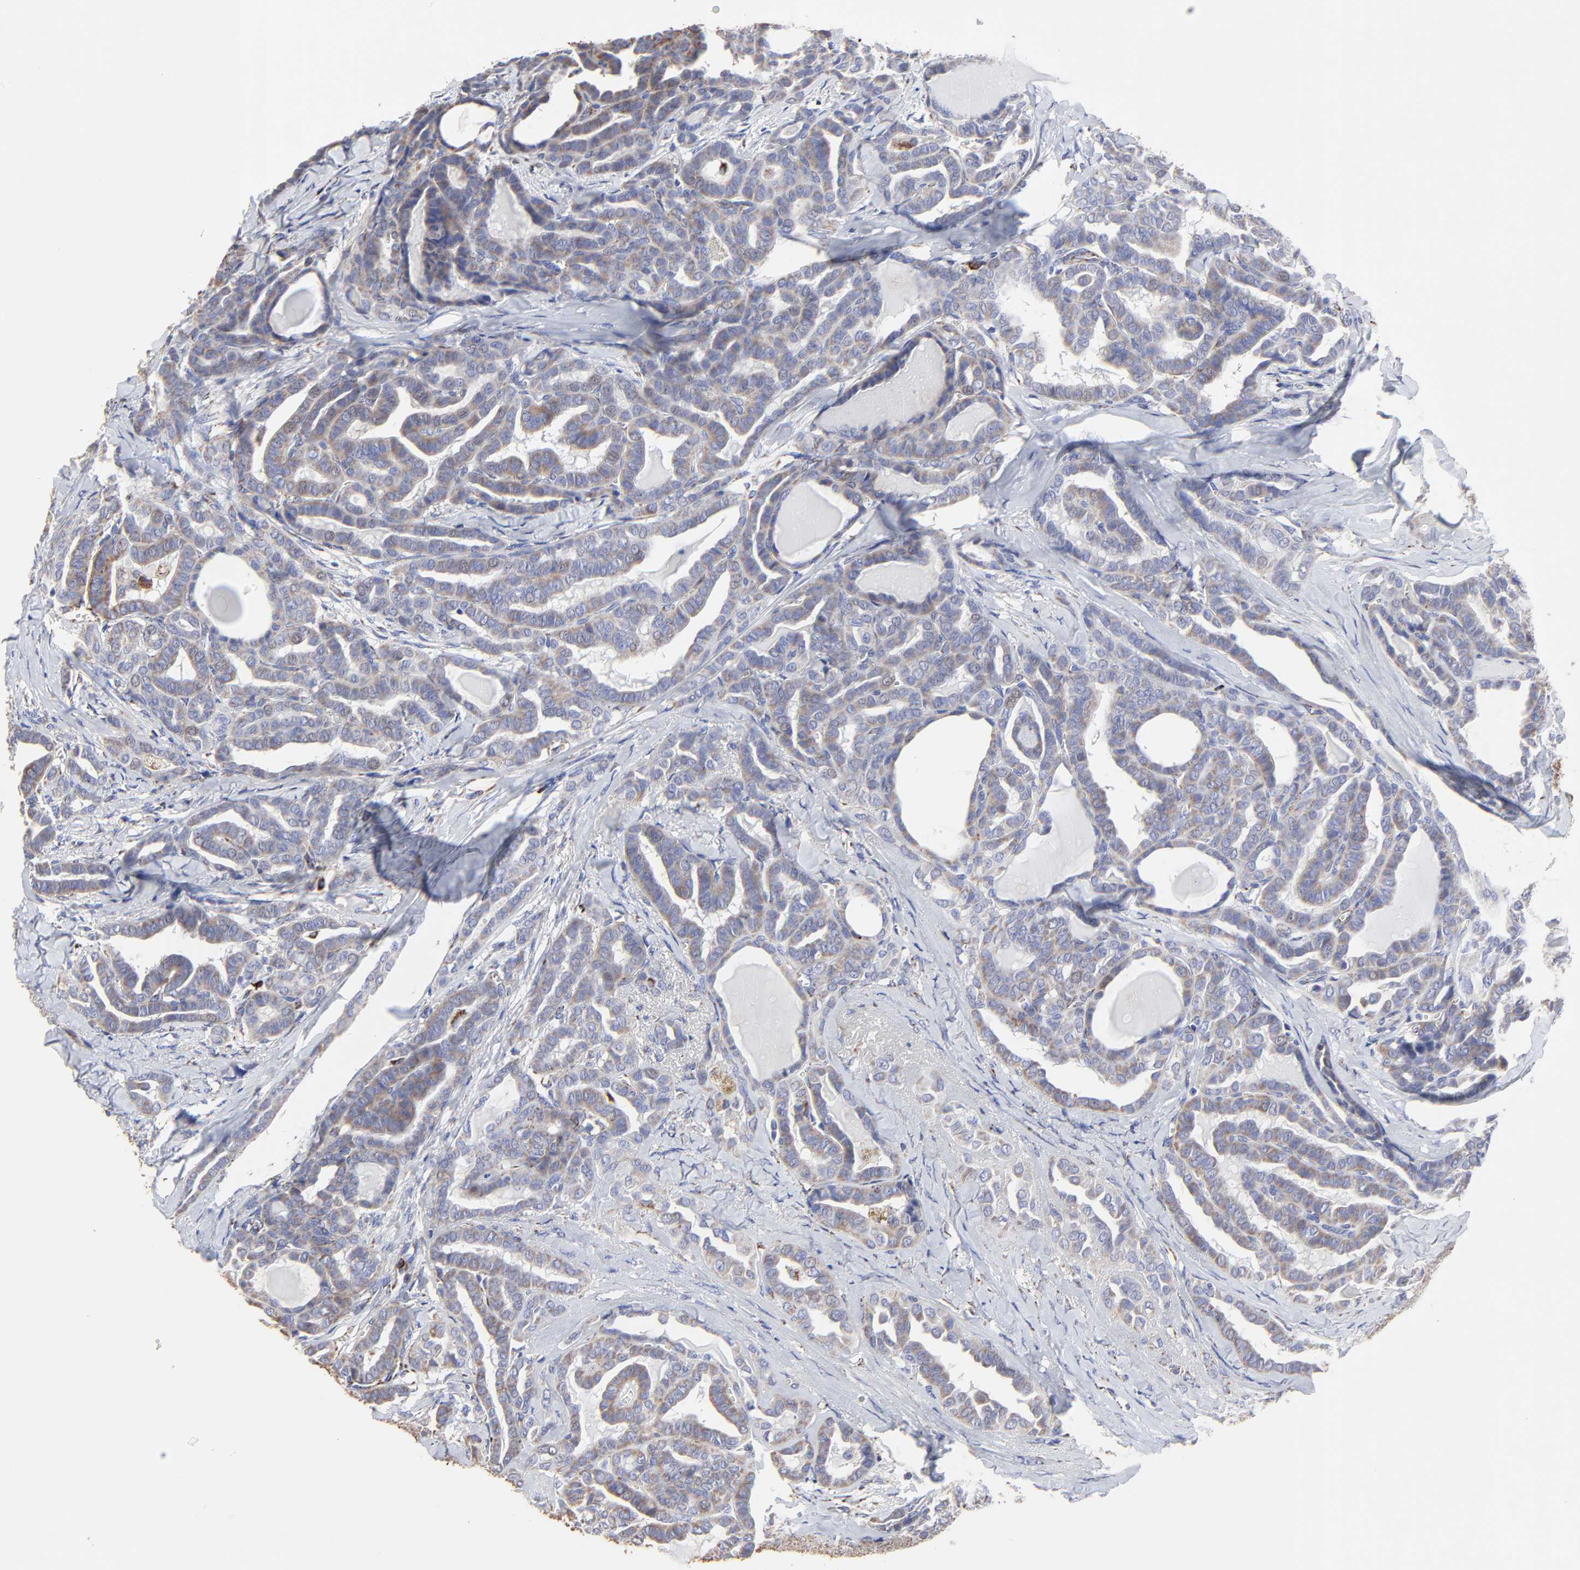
{"staining": {"intensity": "weak", "quantity": "<25%", "location": "cytoplasmic/membranous"}, "tissue": "thyroid cancer", "cell_type": "Tumor cells", "image_type": "cancer", "snomed": [{"axis": "morphology", "description": "Carcinoma, NOS"}, {"axis": "topography", "description": "Thyroid gland"}], "caption": "Immunohistochemistry photomicrograph of neoplastic tissue: human thyroid carcinoma stained with DAB demonstrates no significant protein expression in tumor cells.", "gene": "PINK1", "patient": {"sex": "female", "age": 91}}